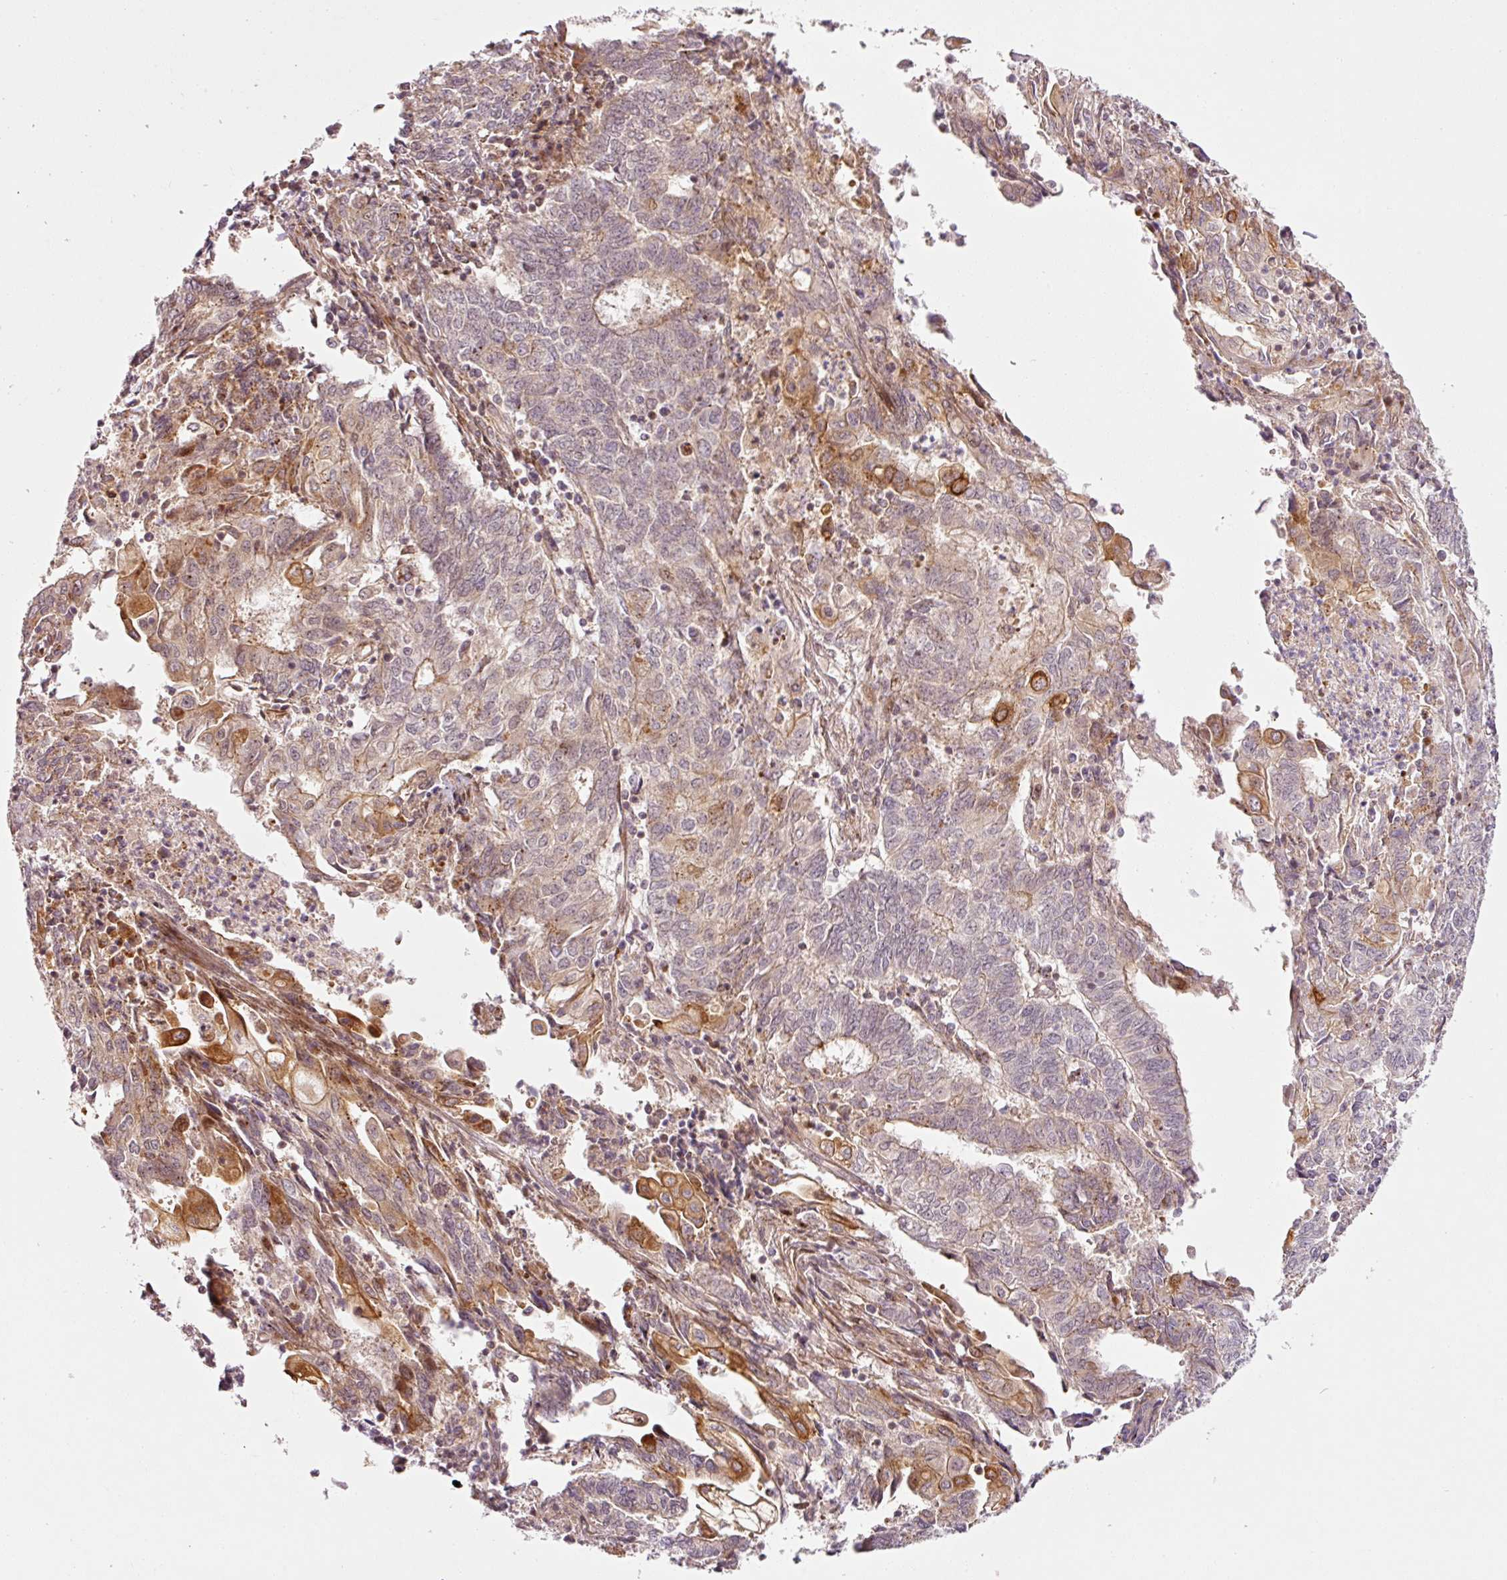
{"staining": {"intensity": "moderate", "quantity": "<25%", "location": "cytoplasmic/membranous"}, "tissue": "endometrial cancer", "cell_type": "Tumor cells", "image_type": "cancer", "snomed": [{"axis": "morphology", "description": "Adenocarcinoma, NOS"}, {"axis": "topography", "description": "Endometrium"}], "caption": "Adenocarcinoma (endometrial) stained for a protein (brown) exhibits moderate cytoplasmic/membranous positive staining in approximately <25% of tumor cells.", "gene": "ANKRD20A1", "patient": {"sex": "female", "age": 54}}